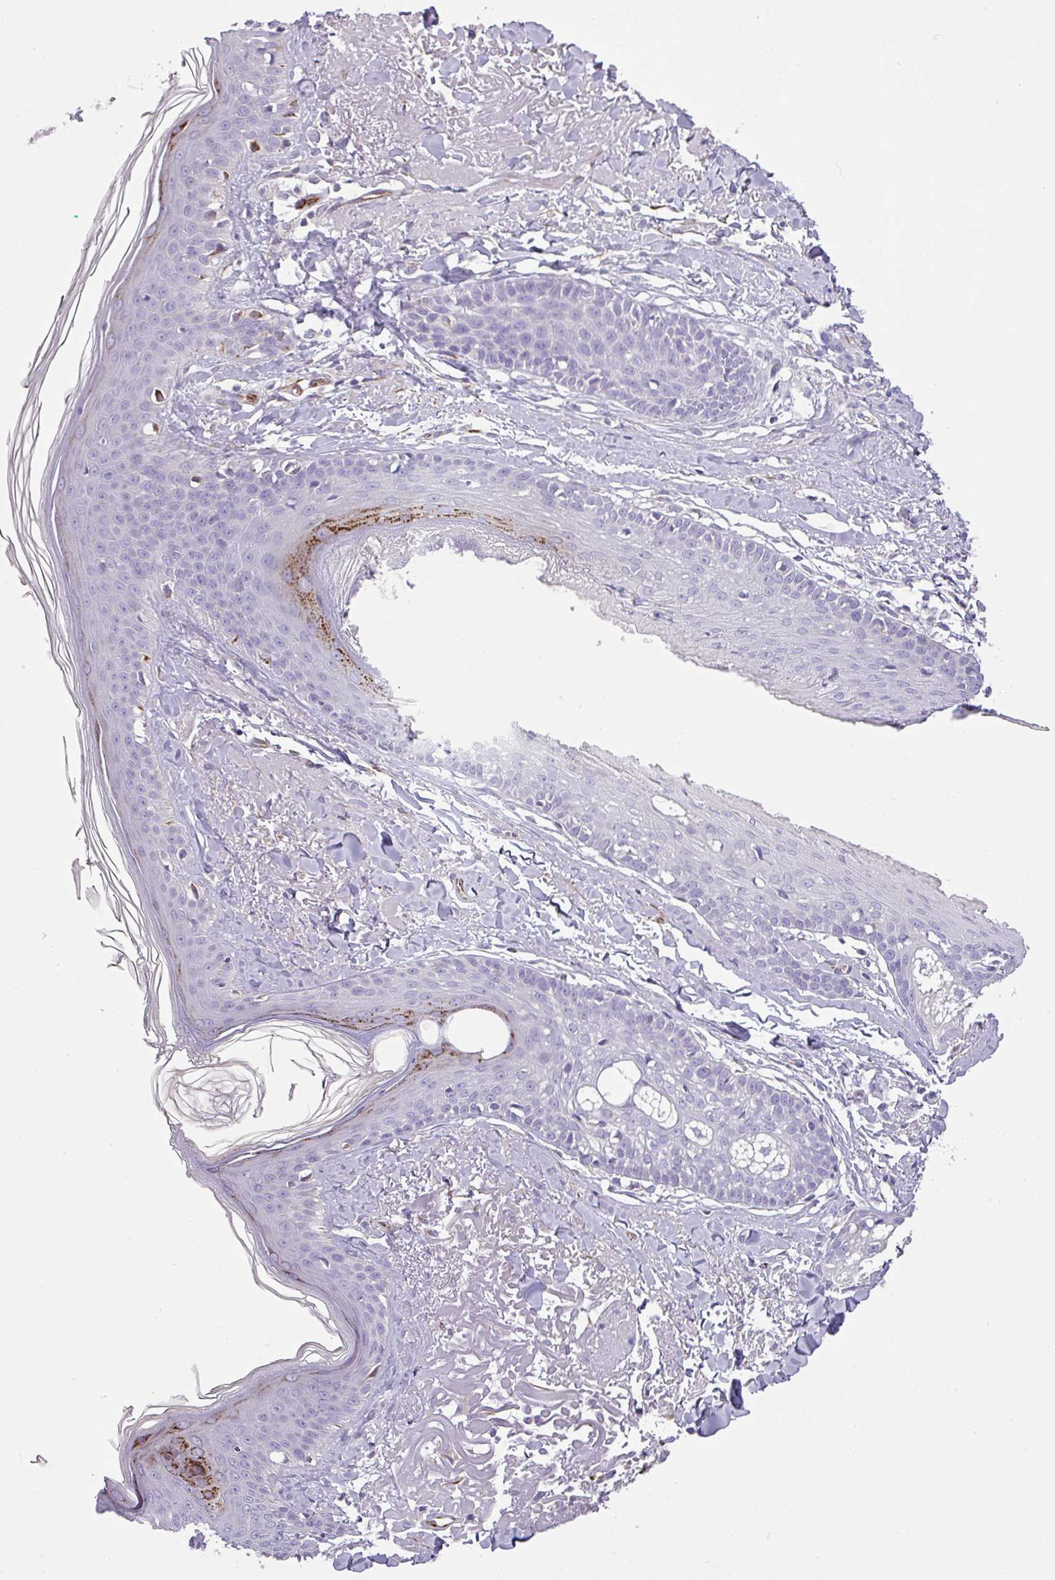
{"staining": {"intensity": "strong", "quantity": "25%-75%", "location": "cytoplasmic/membranous"}, "tissue": "skin", "cell_type": "Fibroblasts", "image_type": "normal", "snomed": [{"axis": "morphology", "description": "Normal tissue, NOS"}, {"axis": "morphology", "description": "Malignant melanoma, NOS"}, {"axis": "topography", "description": "Skin"}], "caption": "Normal skin exhibits strong cytoplasmic/membranous positivity in about 25%-75% of fibroblasts, visualized by immunohistochemistry.", "gene": "ENSG00000273748", "patient": {"sex": "male", "age": 80}}